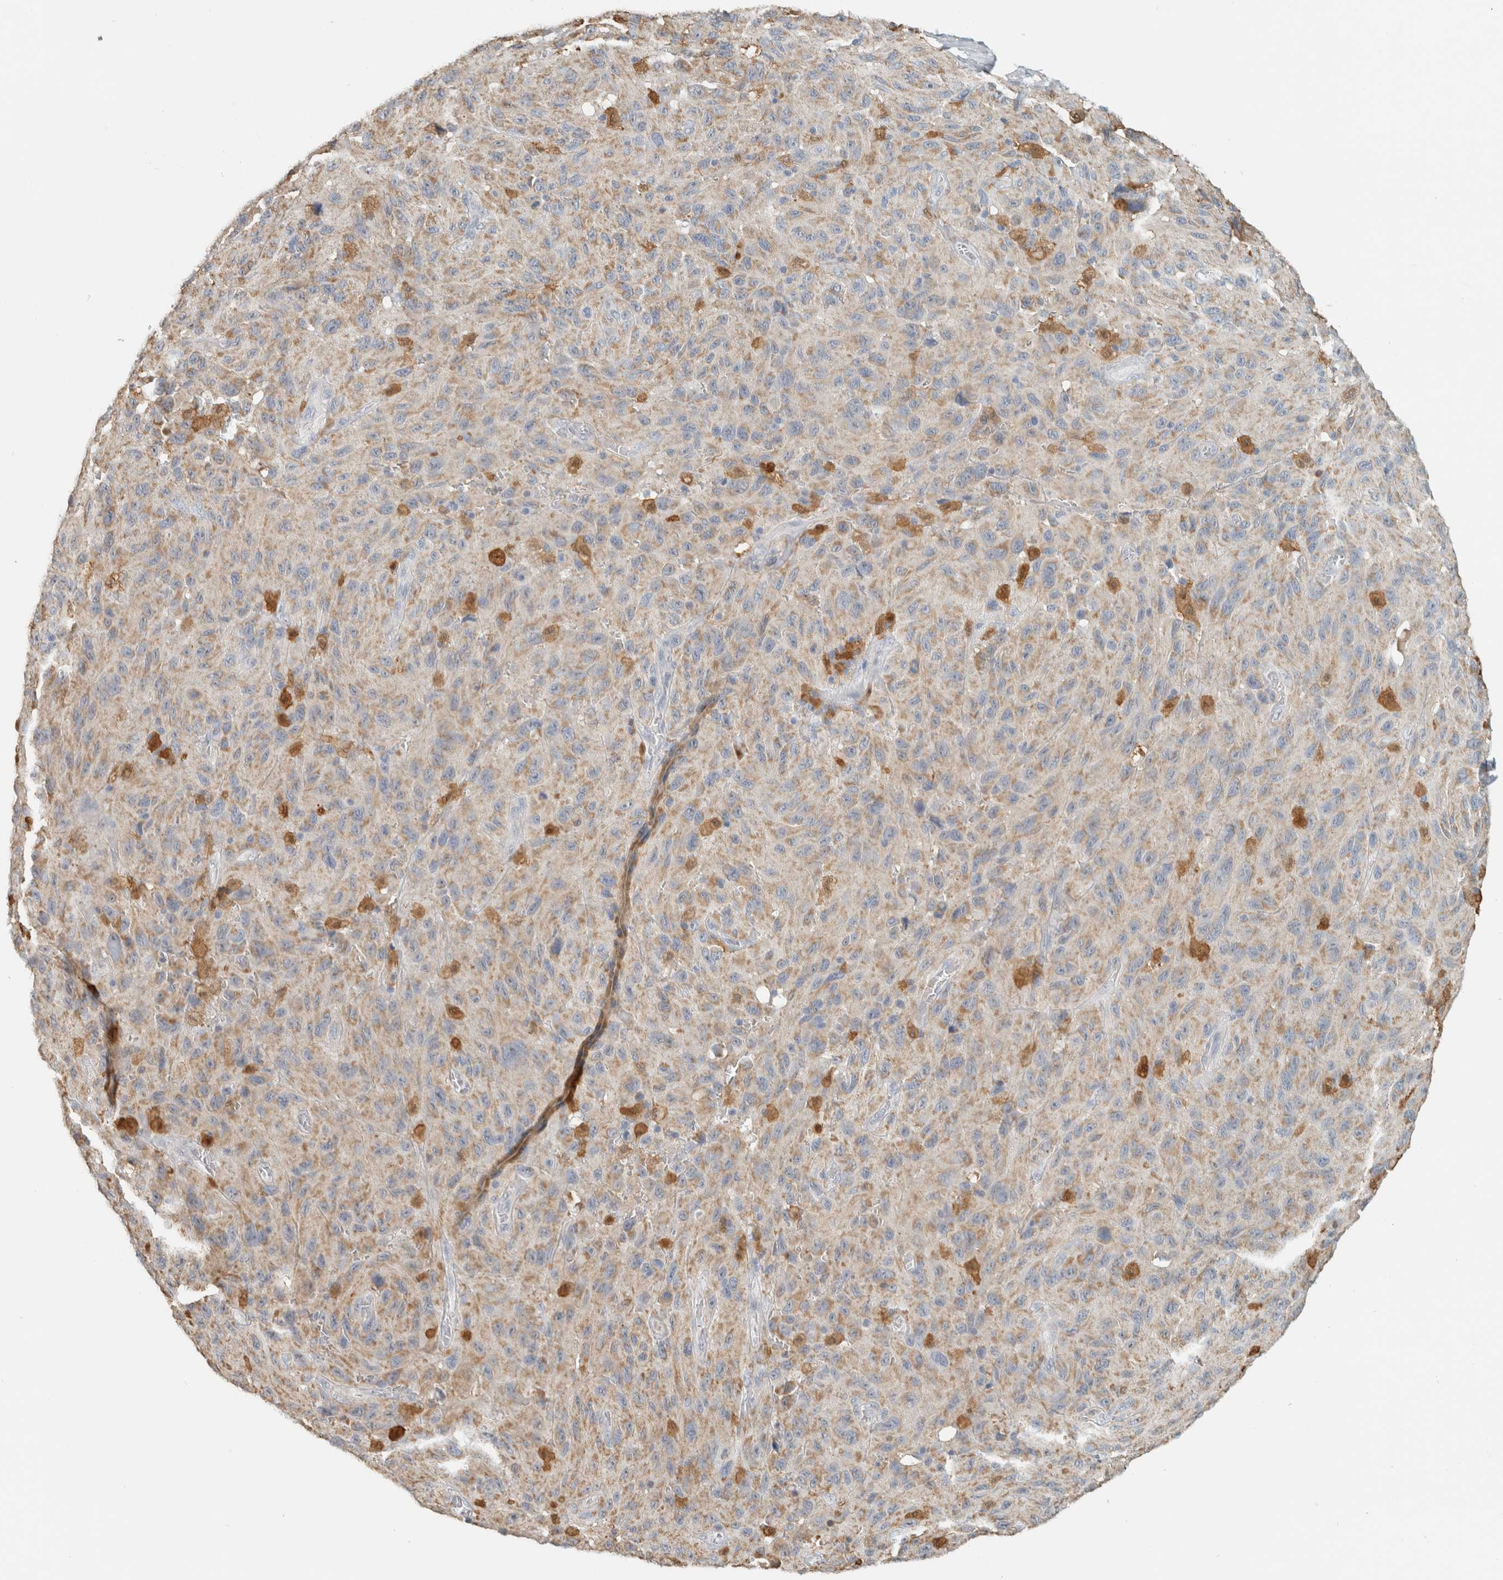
{"staining": {"intensity": "weak", "quantity": "<25%", "location": "cytoplasmic/membranous"}, "tissue": "melanoma", "cell_type": "Tumor cells", "image_type": "cancer", "snomed": [{"axis": "morphology", "description": "Malignant melanoma, NOS"}, {"axis": "topography", "description": "Skin"}], "caption": "DAB immunohistochemical staining of malignant melanoma displays no significant positivity in tumor cells.", "gene": "CAPG", "patient": {"sex": "male", "age": 66}}